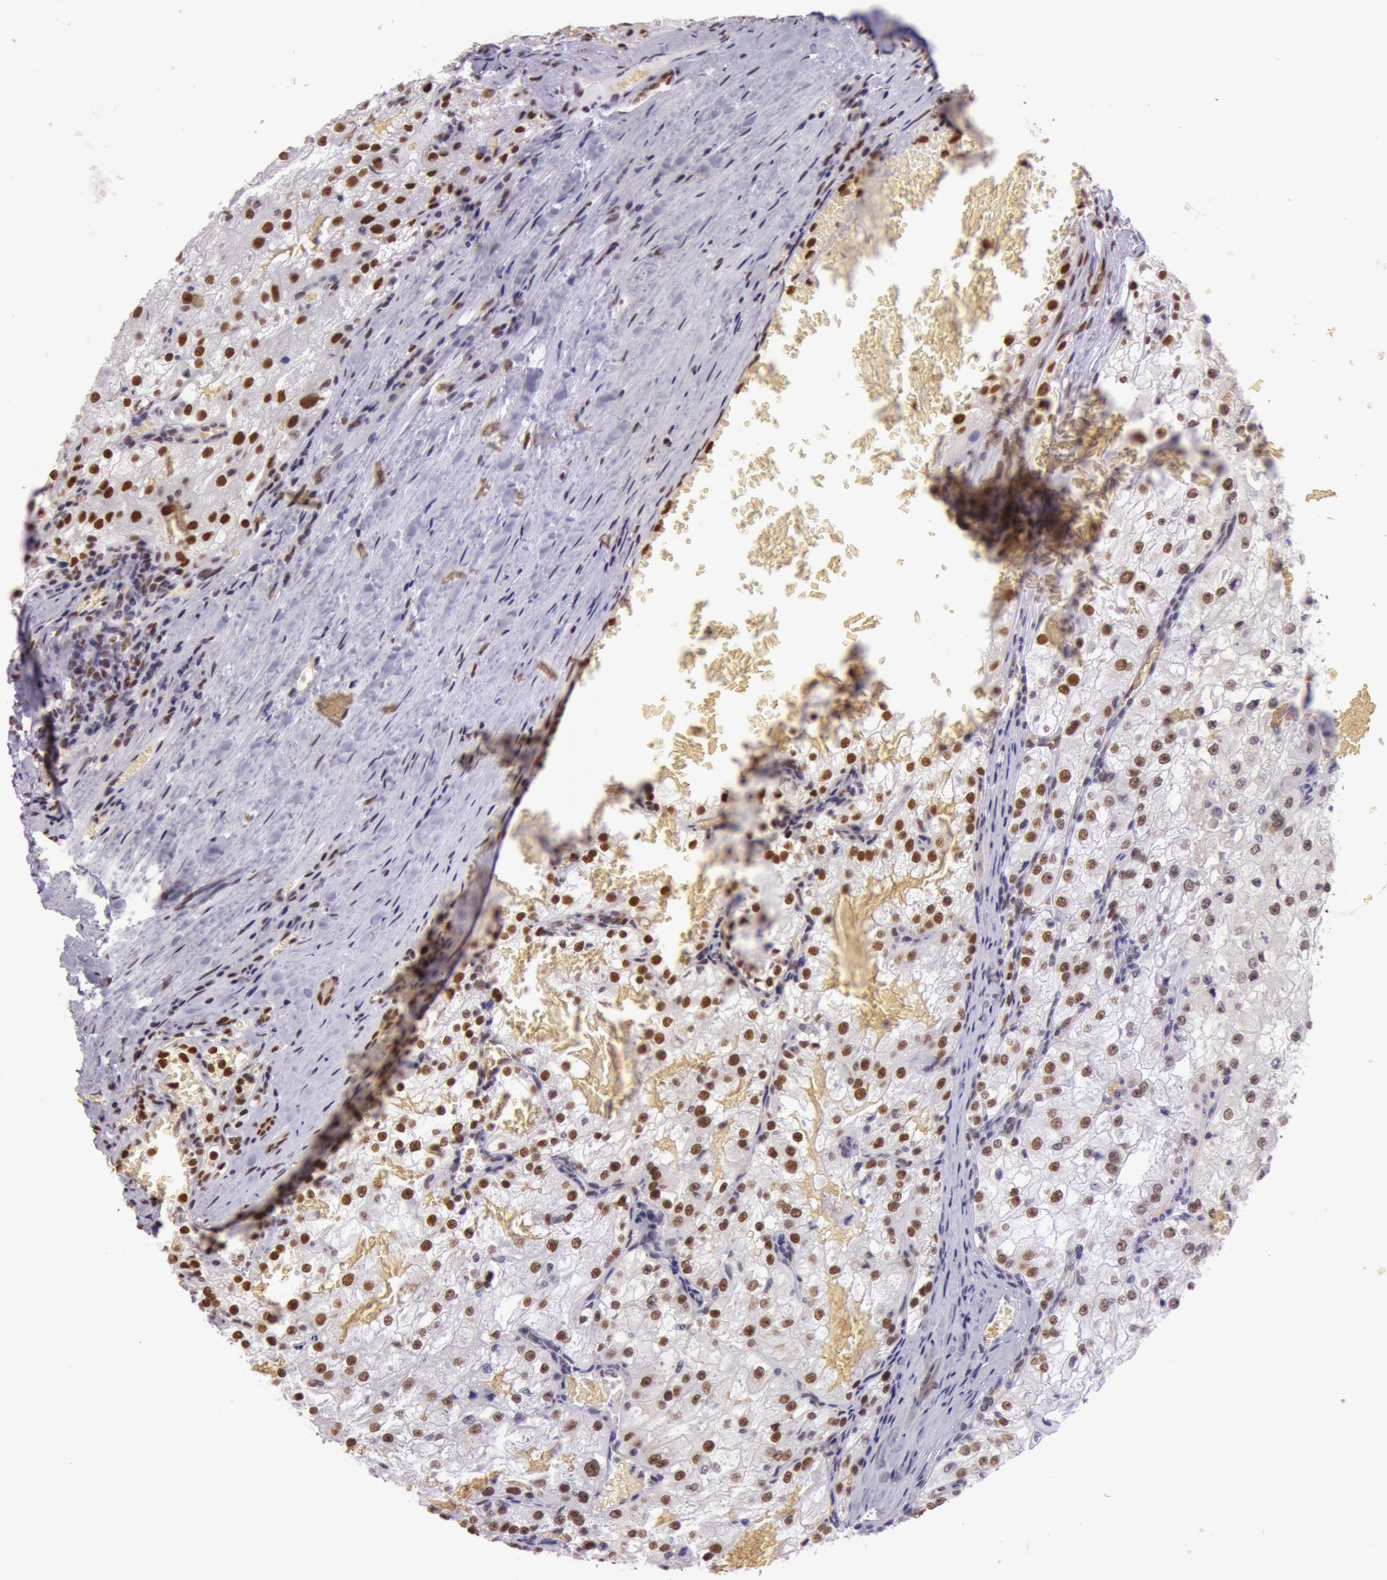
{"staining": {"intensity": "moderate", "quantity": "25%-75%", "location": "nuclear"}, "tissue": "renal cancer", "cell_type": "Tumor cells", "image_type": "cancer", "snomed": [{"axis": "morphology", "description": "Adenocarcinoma, NOS"}, {"axis": "topography", "description": "Kidney"}], "caption": "DAB (3,3'-diaminobenzidine) immunohistochemical staining of human renal cancer shows moderate nuclear protein expression in approximately 25%-75% of tumor cells.", "gene": "NBN", "patient": {"sex": "female", "age": 74}}